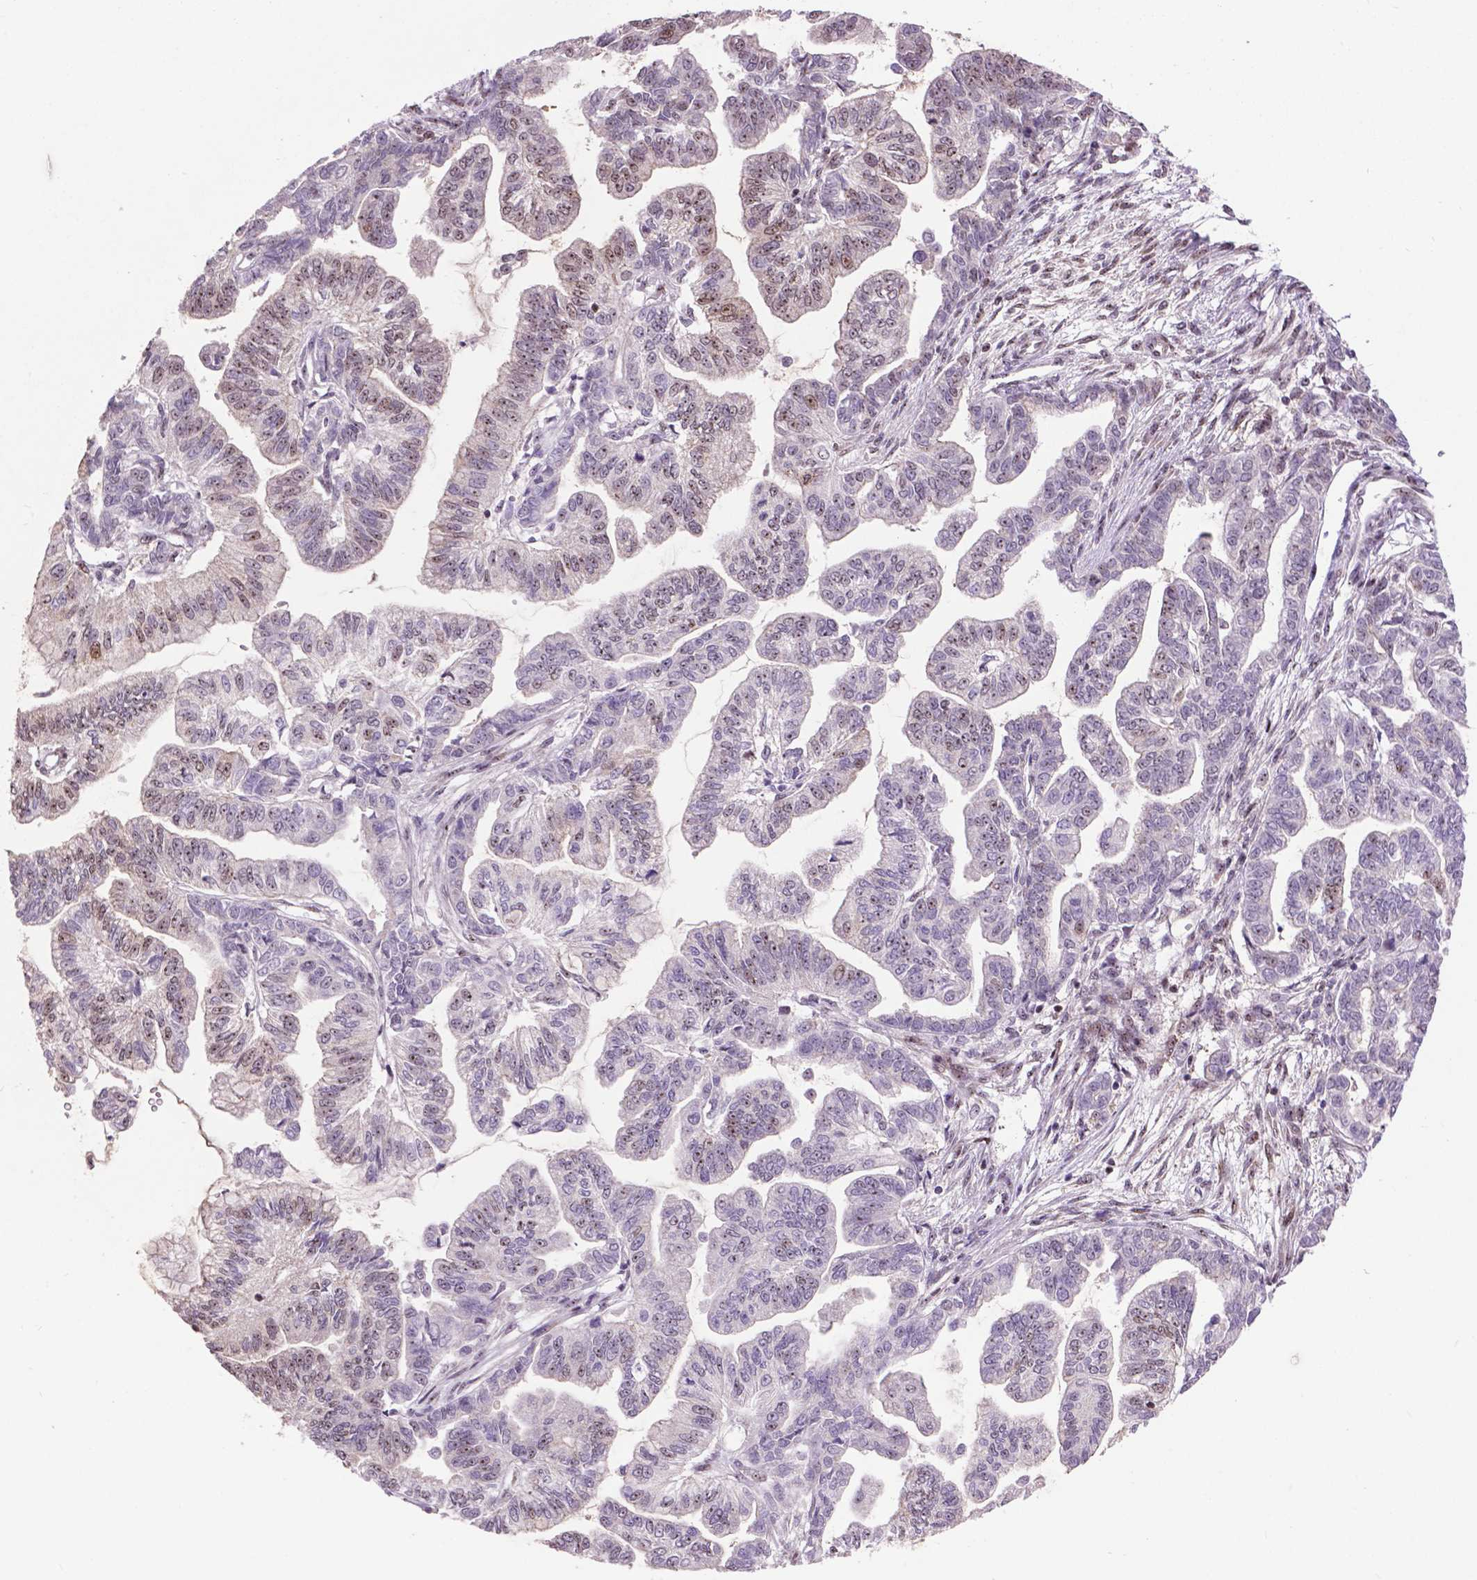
{"staining": {"intensity": "moderate", "quantity": "<25%", "location": "nuclear"}, "tissue": "stomach cancer", "cell_type": "Tumor cells", "image_type": "cancer", "snomed": [{"axis": "morphology", "description": "Adenocarcinoma, NOS"}, {"axis": "topography", "description": "Stomach"}], "caption": "A histopathology image of stomach adenocarcinoma stained for a protein displays moderate nuclear brown staining in tumor cells.", "gene": "CSNK2A1", "patient": {"sex": "male", "age": 83}}